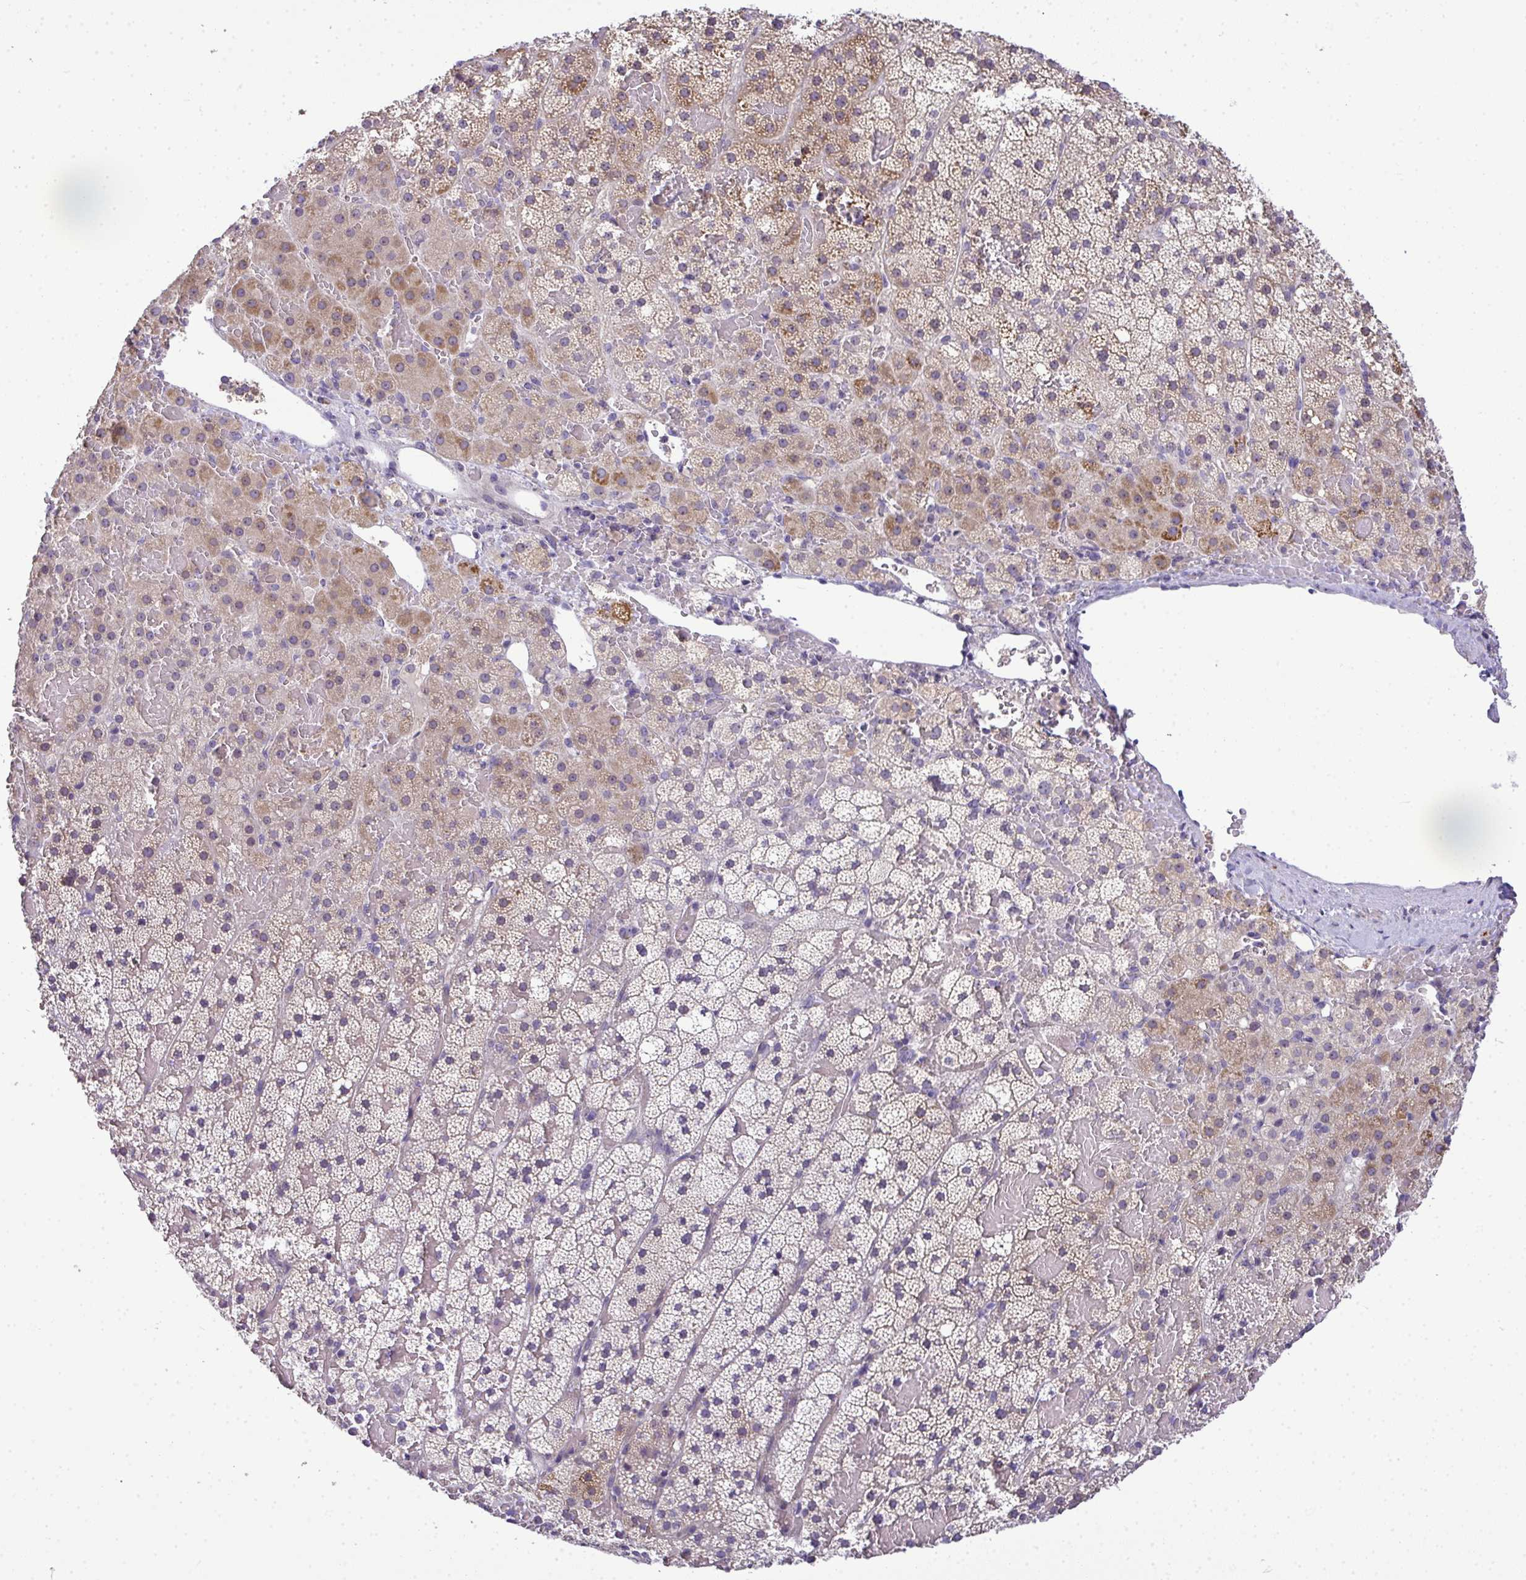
{"staining": {"intensity": "moderate", "quantity": "25%-75%", "location": "cytoplasmic/membranous"}, "tissue": "adrenal gland", "cell_type": "Glandular cells", "image_type": "normal", "snomed": [{"axis": "morphology", "description": "Normal tissue, NOS"}, {"axis": "topography", "description": "Adrenal gland"}], "caption": "DAB immunohistochemical staining of benign adrenal gland reveals moderate cytoplasmic/membranous protein staining in about 25%-75% of glandular cells. The protein of interest is stained brown, and the nuclei are stained in blue (DAB IHC with brightfield microscopy, high magnification).", "gene": "NT5C1A", "patient": {"sex": "male", "age": 53}}